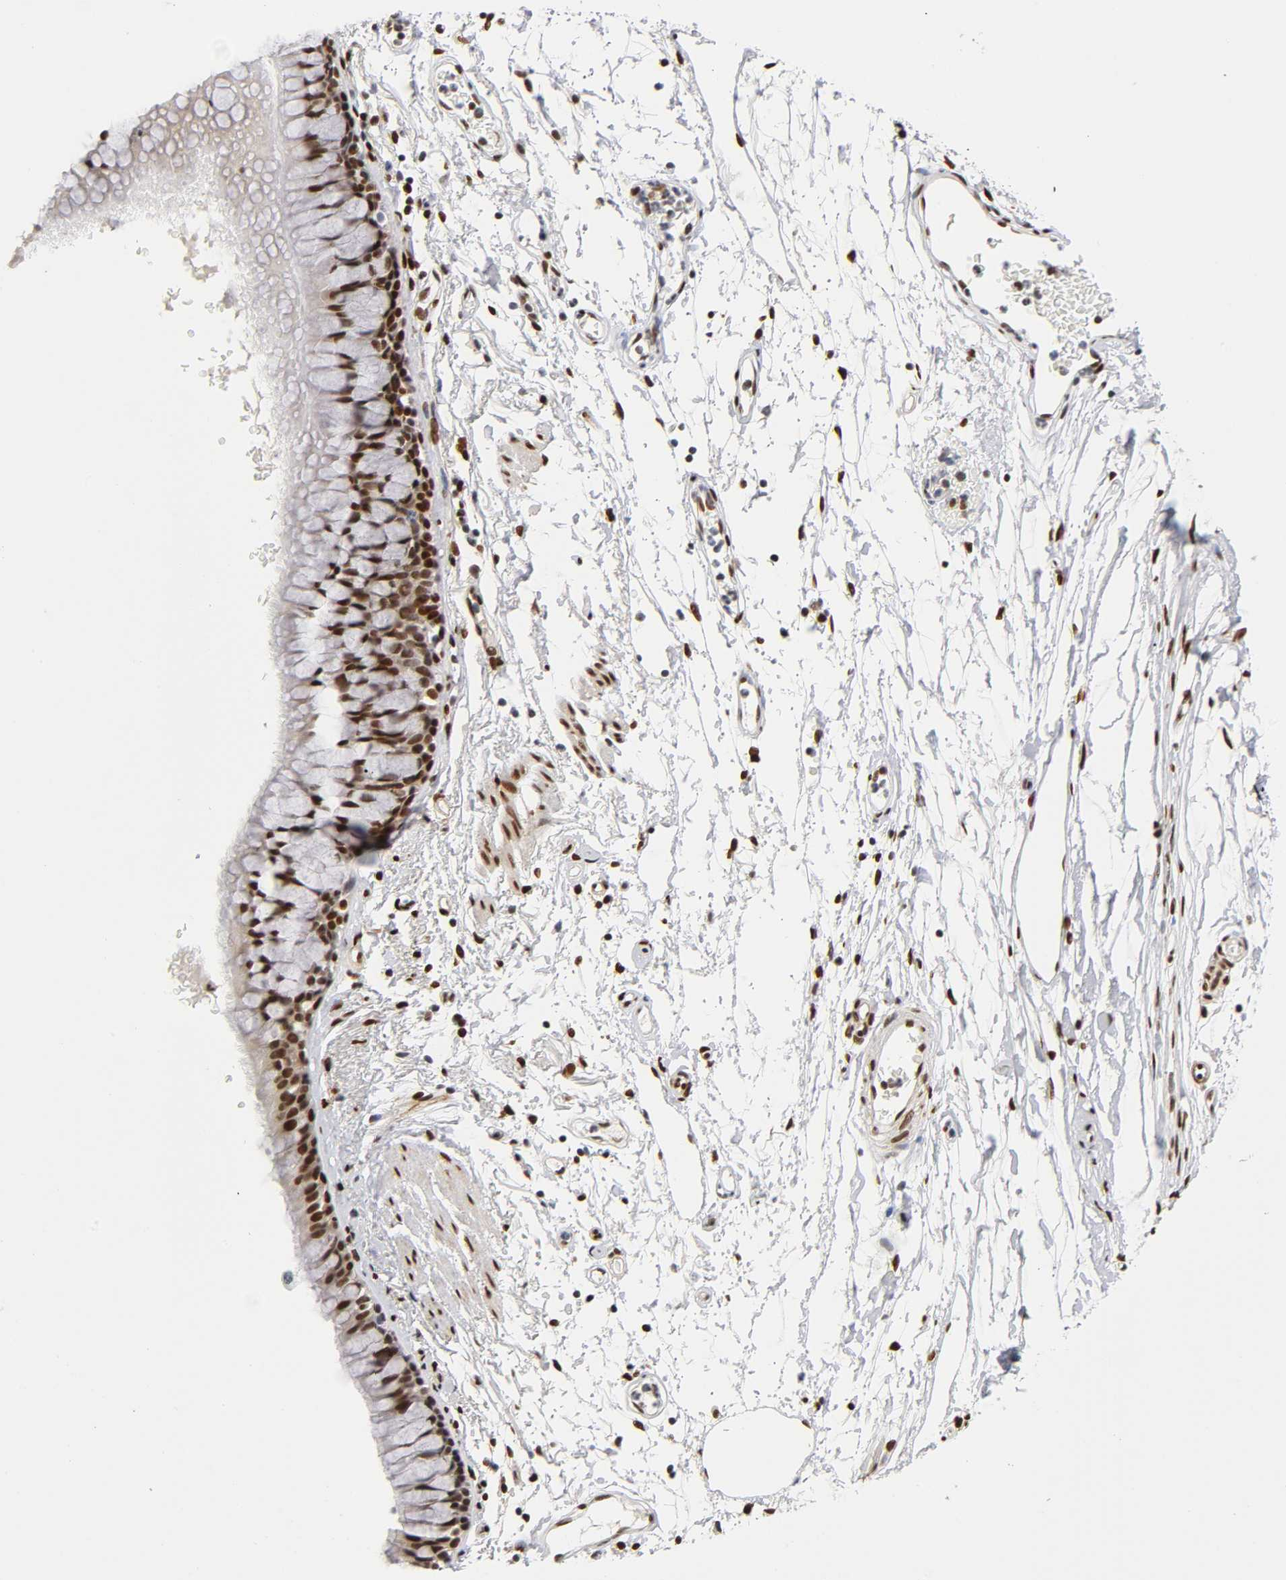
{"staining": {"intensity": "strong", "quantity": ">75%", "location": "nuclear"}, "tissue": "bronchus", "cell_type": "Respiratory epithelial cells", "image_type": "normal", "snomed": [{"axis": "morphology", "description": "Normal tissue, NOS"}, {"axis": "topography", "description": "Bronchus"}], "caption": "Respiratory epithelial cells show strong nuclear staining in approximately >75% of cells in unremarkable bronchus. (Brightfield microscopy of DAB IHC at high magnification).", "gene": "NR3C1", "patient": {"sex": "female", "age": 73}}